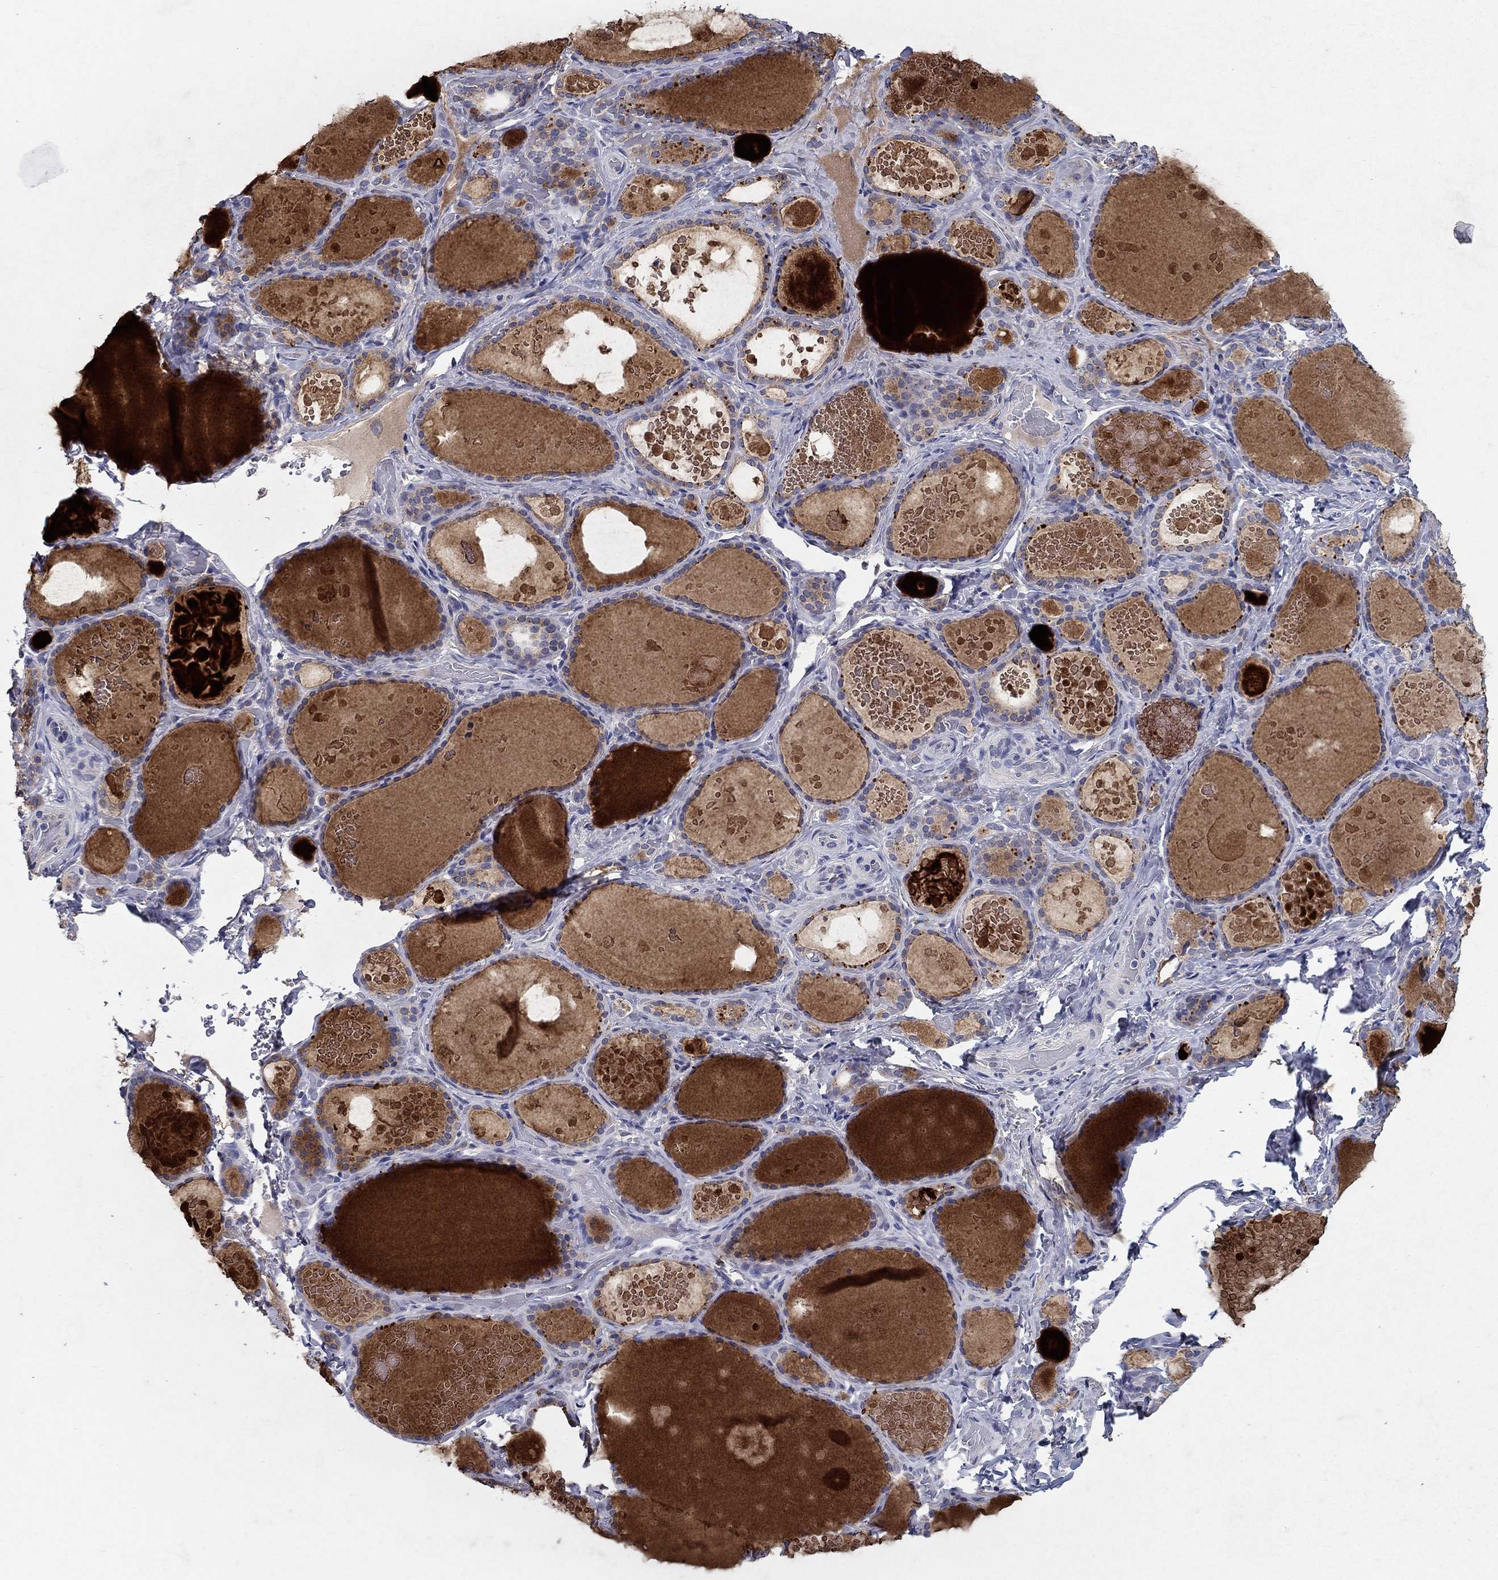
{"staining": {"intensity": "negative", "quantity": "none", "location": "none"}, "tissue": "thyroid gland", "cell_type": "Glandular cells", "image_type": "normal", "snomed": [{"axis": "morphology", "description": "Normal tissue, NOS"}, {"axis": "topography", "description": "Thyroid gland"}], "caption": "IHC of normal human thyroid gland reveals no expression in glandular cells. Brightfield microscopy of immunohistochemistry stained with DAB (3,3'-diaminobenzidine) (brown) and hematoxylin (blue), captured at high magnification.", "gene": "PROZ", "patient": {"sex": "female", "age": 56}}